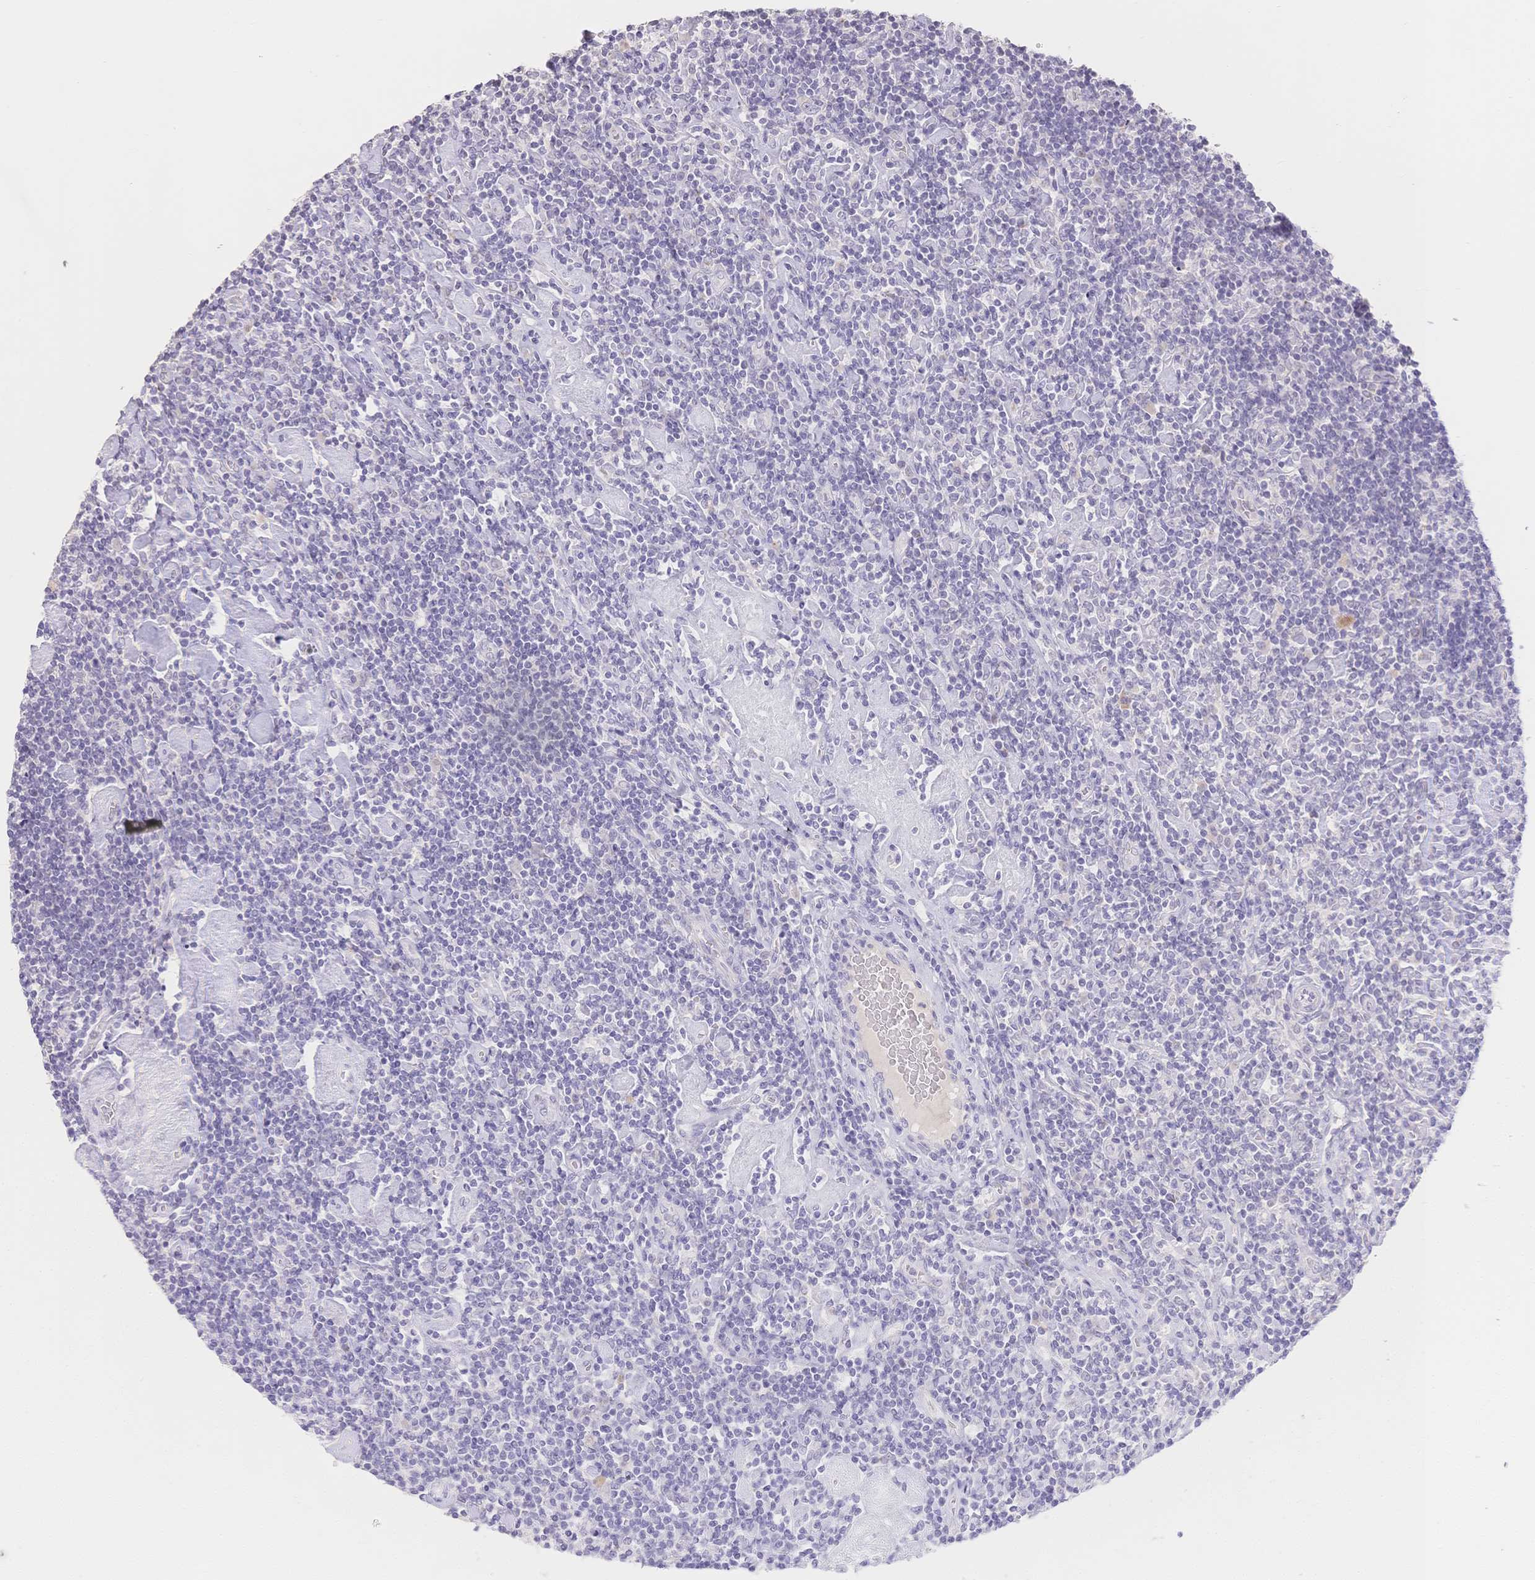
{"staining": {"intensity": "negative", "quantity": "none", "location": "none"}, "tissue": "lymphoma", "cell_type": "Tumor cells", "image_type": "cancer", "snomed": [{"axis": "morphology", "description": "Hodgkin's disease, NOS"}, {"axis": "topography", "description": "Lymph node"}], "caption": "IHC histopathology image of lymphoma stained for a protein (brown), which demonstrates no expression in tumor cells.", "gene": "SUV39H2", "patient": {"sex": "male", "age": 40}}